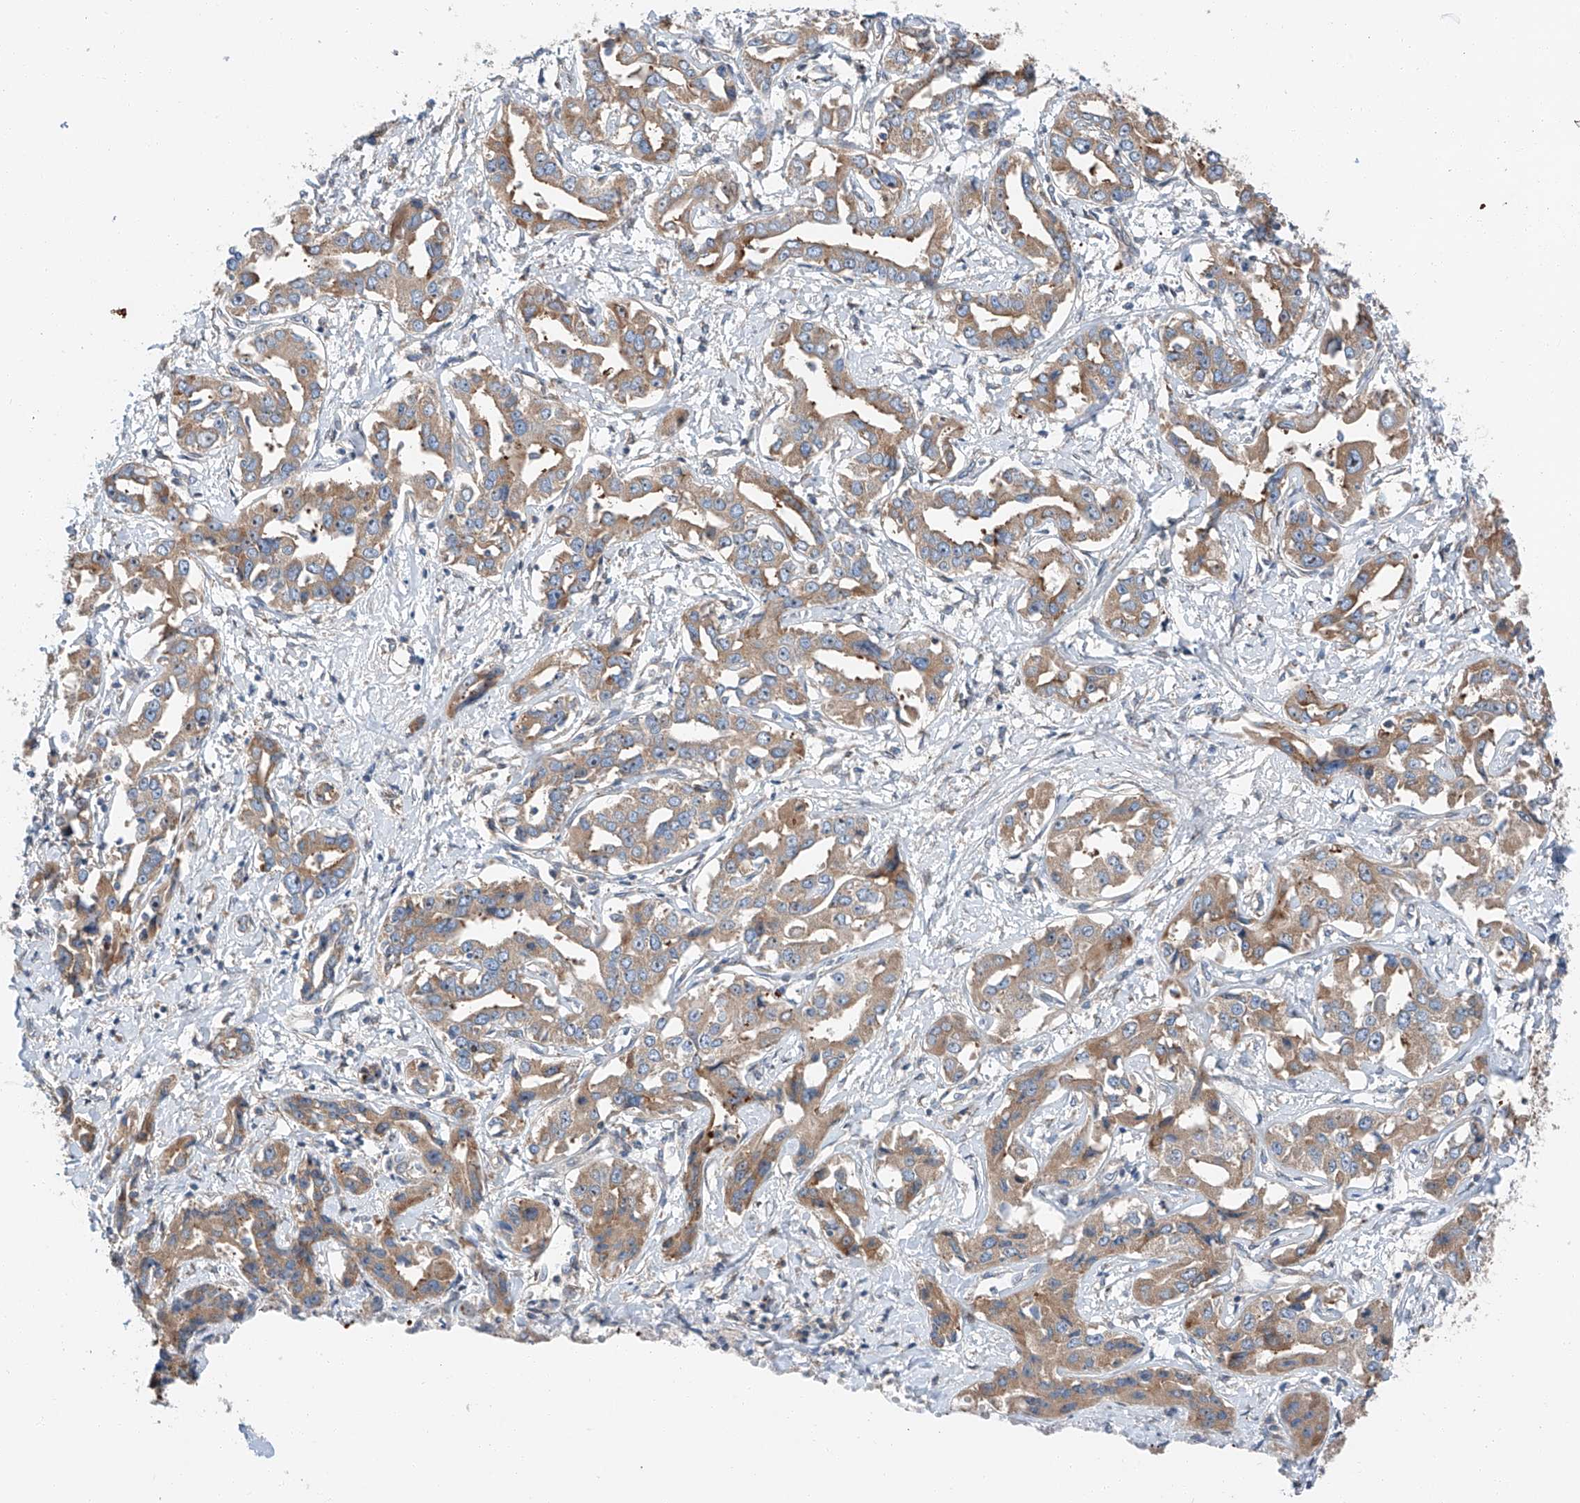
{"staining": {"intensity": "moderate", "quantity": ">75%", "location": "cytoplasmic/membranous"}, "tissue": "liver cancer", "cell_type": "Tumor cells", "image_type": "cancer", "snomed": [{"axis": "morphology", "description": "Cholangiocarcinoma"}, {"axis": "topography", "description": "Liver"}], "caption": "Human liver cancer stained with a protein marker shows moderate staining in tumor cells.", "gene": "ZC3H15", "patient": {"sex": "male", "age": 59}}